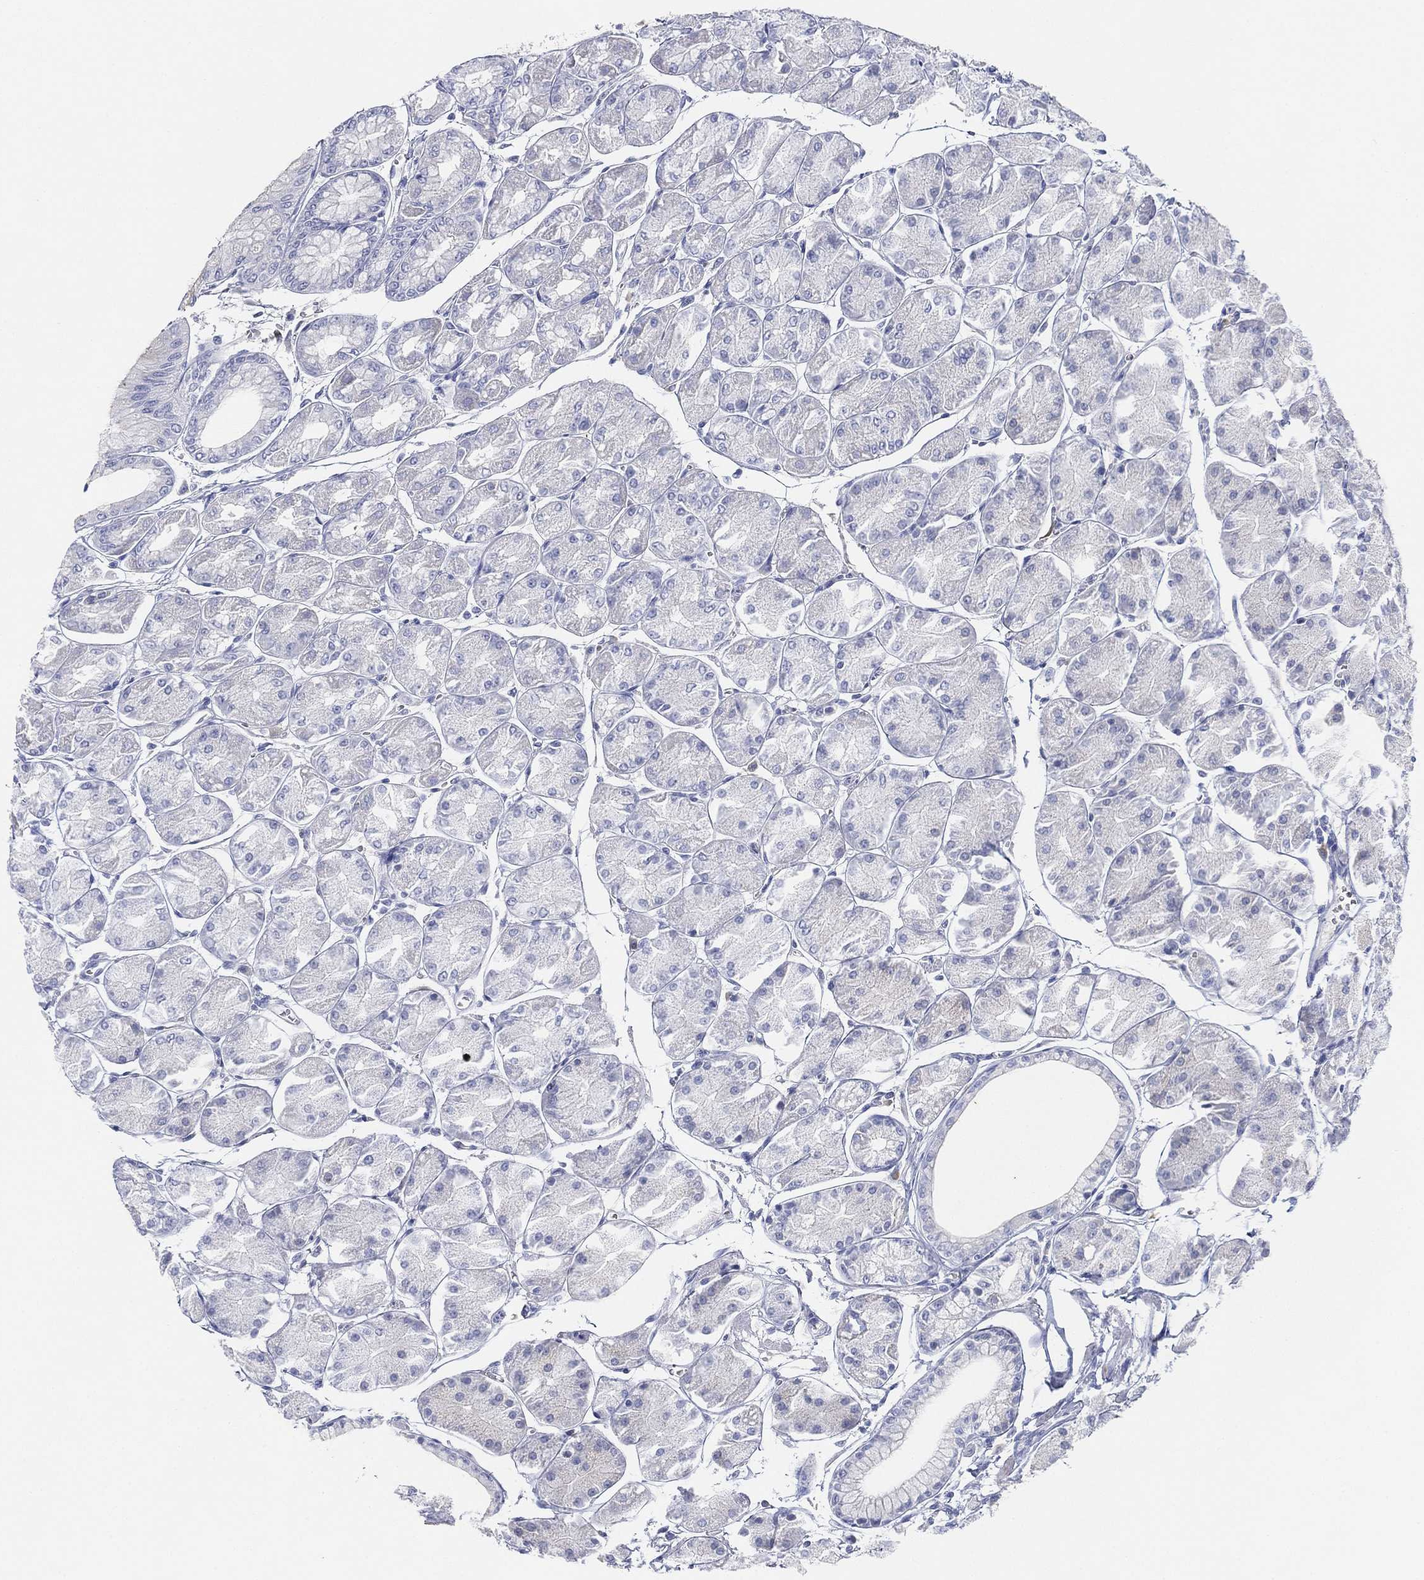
{"staining": {"intensity": "weak", "quantity": "<25%", "location": "cytoplasmic/membranous"}, "tissue": "stomach", "cell_type": "Glandular cells", "image_type": "normal", "snomed": [{"axis": "morphology", "description": "Normal tissue, NOS"}, {"axis": "topography", "description": "Stomach, upper"}], "caption": "Image shows no significant protein expression in glandular cells of benign stomach.", "gene": "GCNA", "patient": {"sex": "male", "age": 60}}